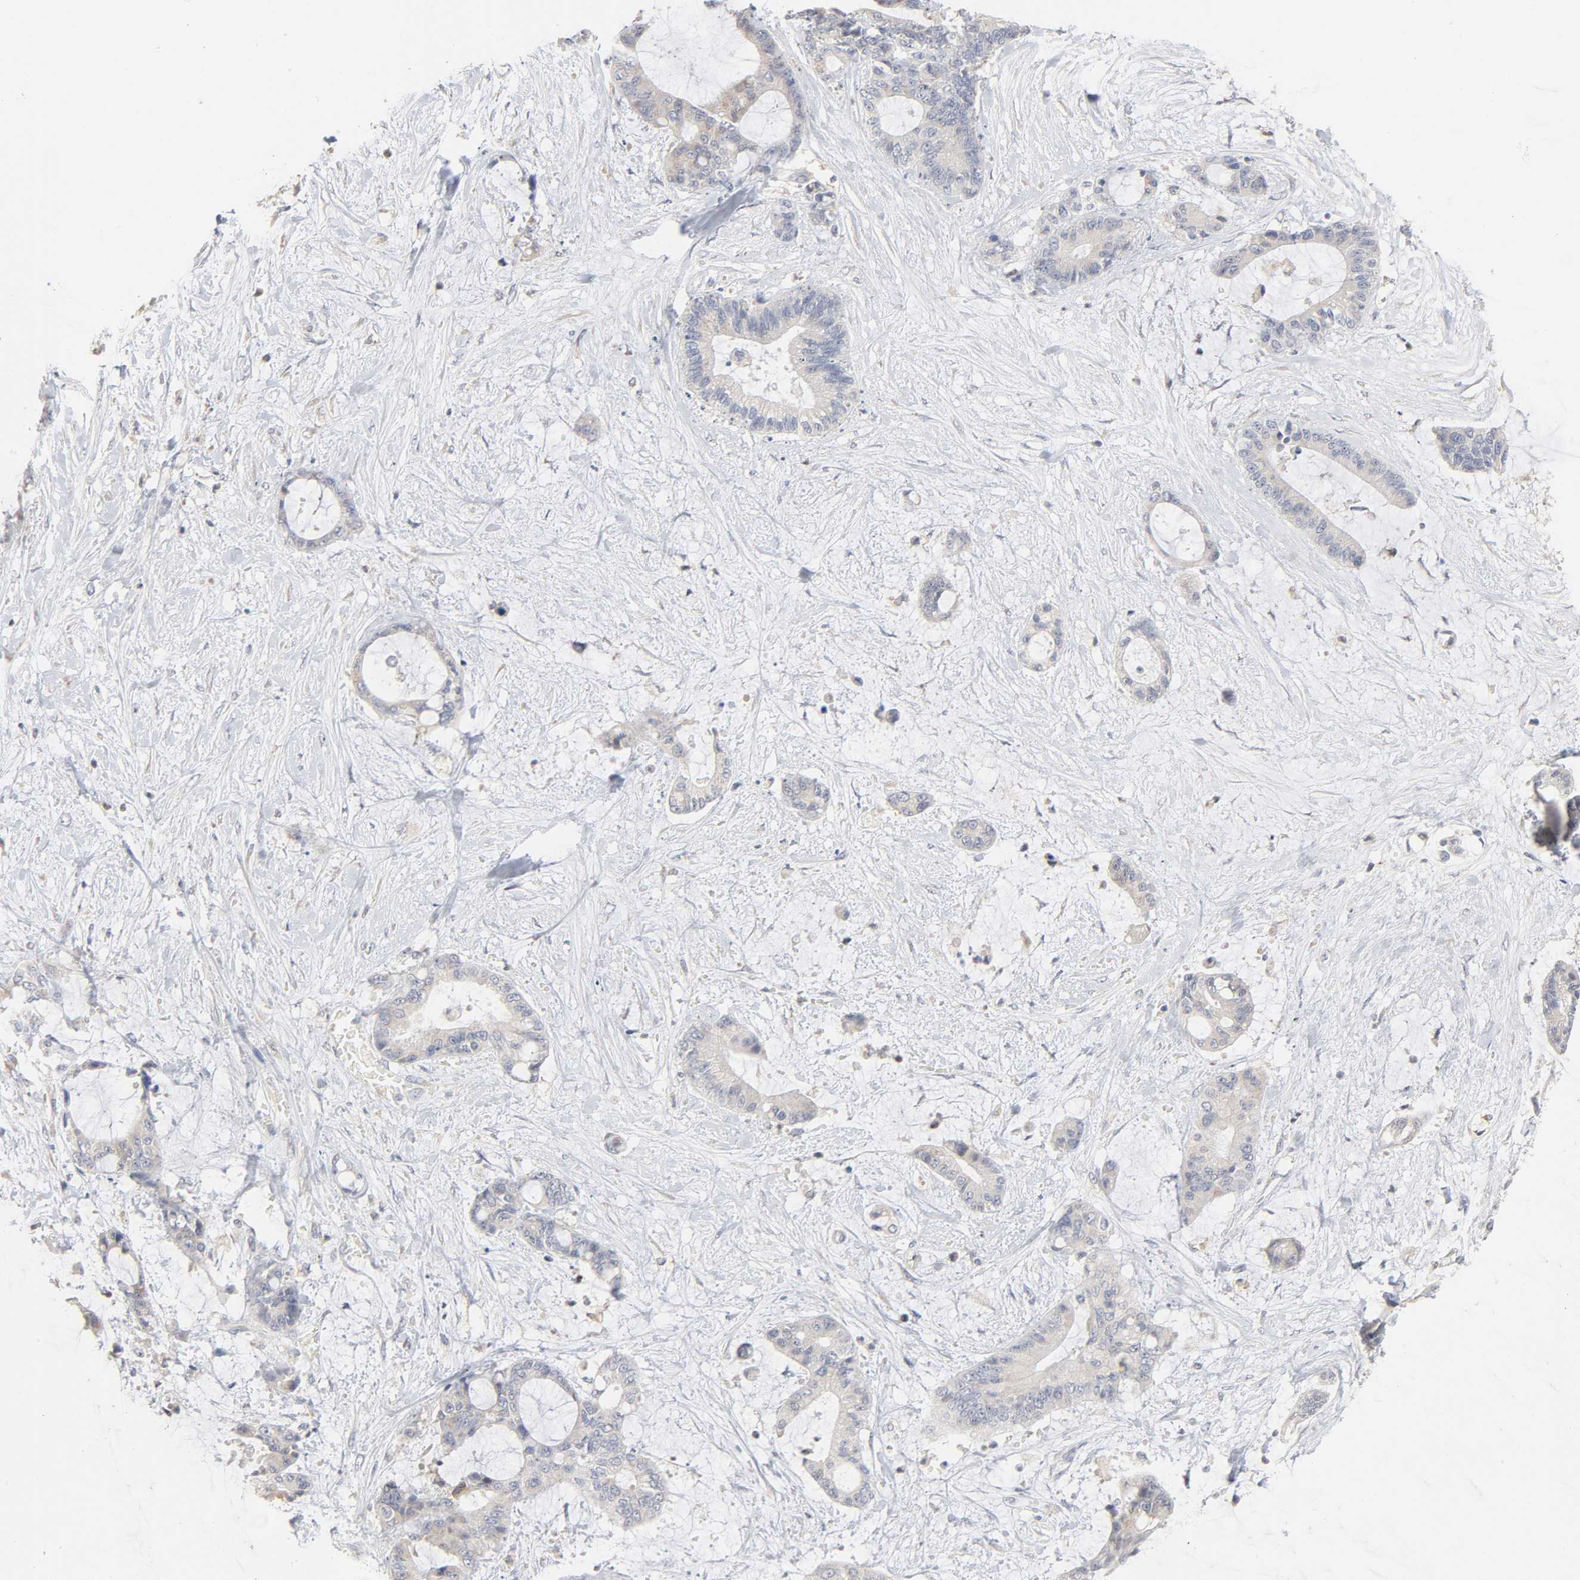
{"staining": {"intensity": "negative", "quantity": "none", "location": "none"}, "tissue": "liver cancer", "cell_type": "Tumor cells", "image_type": "cancer", "snomed": [{"axis": "morphology", "description": "Cholangiocarcinoma"}, {"axis": "topography", "description": "Liver"}], "caption": "High power microscopy photomicrograph of an immunohistochemistry photomicrograph of cholangiocarcinoma (liver), revealing no significant expression in tumor cells. (DAB (3,3'-diaminobenzidine) immunohistochemistry with hematoxylin counter stain).", "gene": "AK7", "patient": {"sex": "female", "age": 73}}